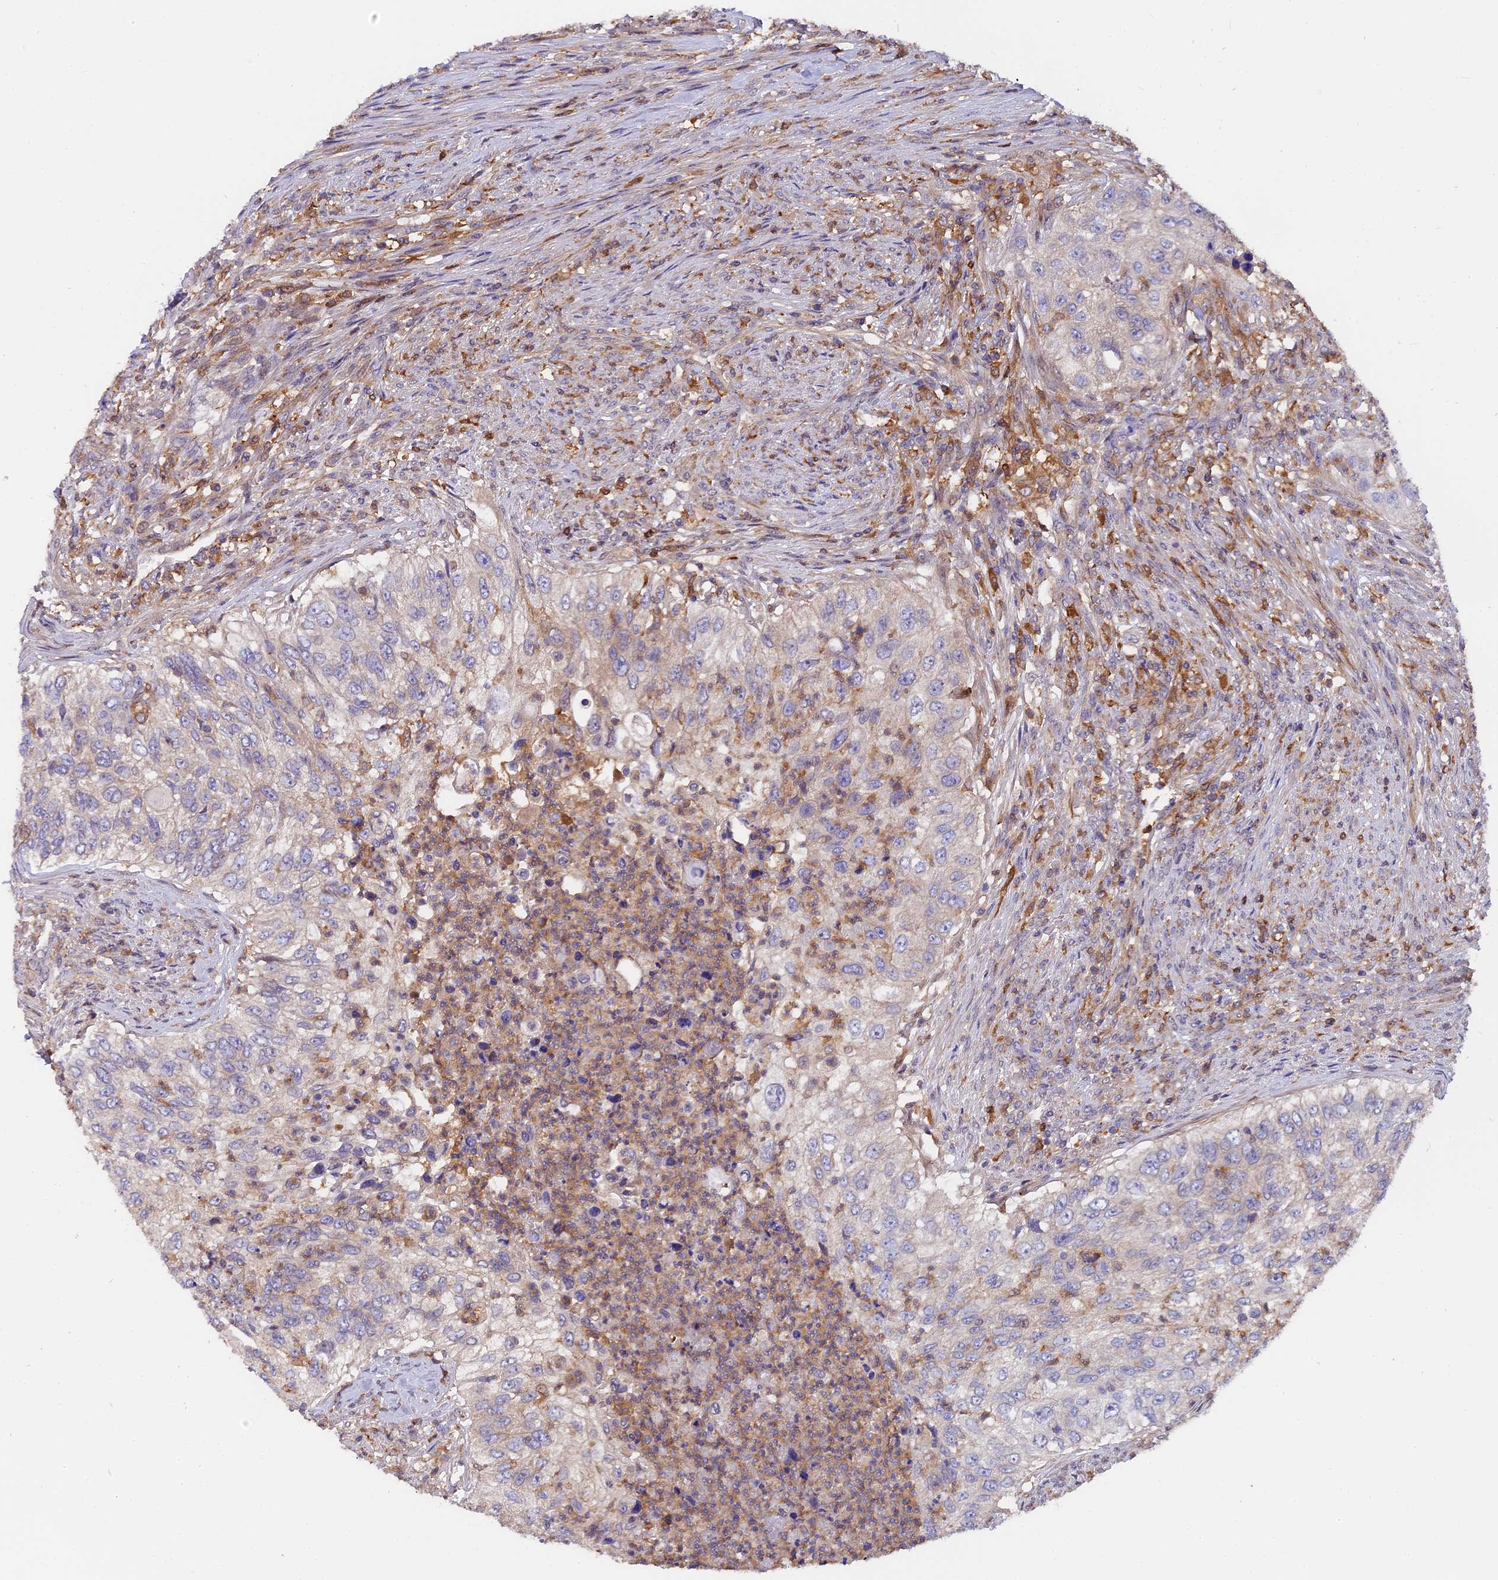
{"staining": {"intensity": "negative", "quantity": "none", "location": "none"}, "tissue": "urothelial cancer", "cell_type": "Tumor cells", "image_type": "cancer", "snomed": [{"axis": "morphology", "description": "Urothelial carcinoma, High grade"}, {"axis": "topography", "description": "Urinary bladder"}], "caption": "High magnification brightfield microscopy of urothelial carcinoma (high-grade) stained with DAB (3,3'-diaminobenzidine) (brown) and counterstained with hematoxylin (blue): tumor cells show no significant expression. (Stains: DAB (3,3'-diaminobenzidine) immunohistochemistry with hematoxylin counter stain, Microscopy: brightfield microscopy at high magnification).", "gene": "FAM118B", "patient": {"sex": "female", "age": 60}}